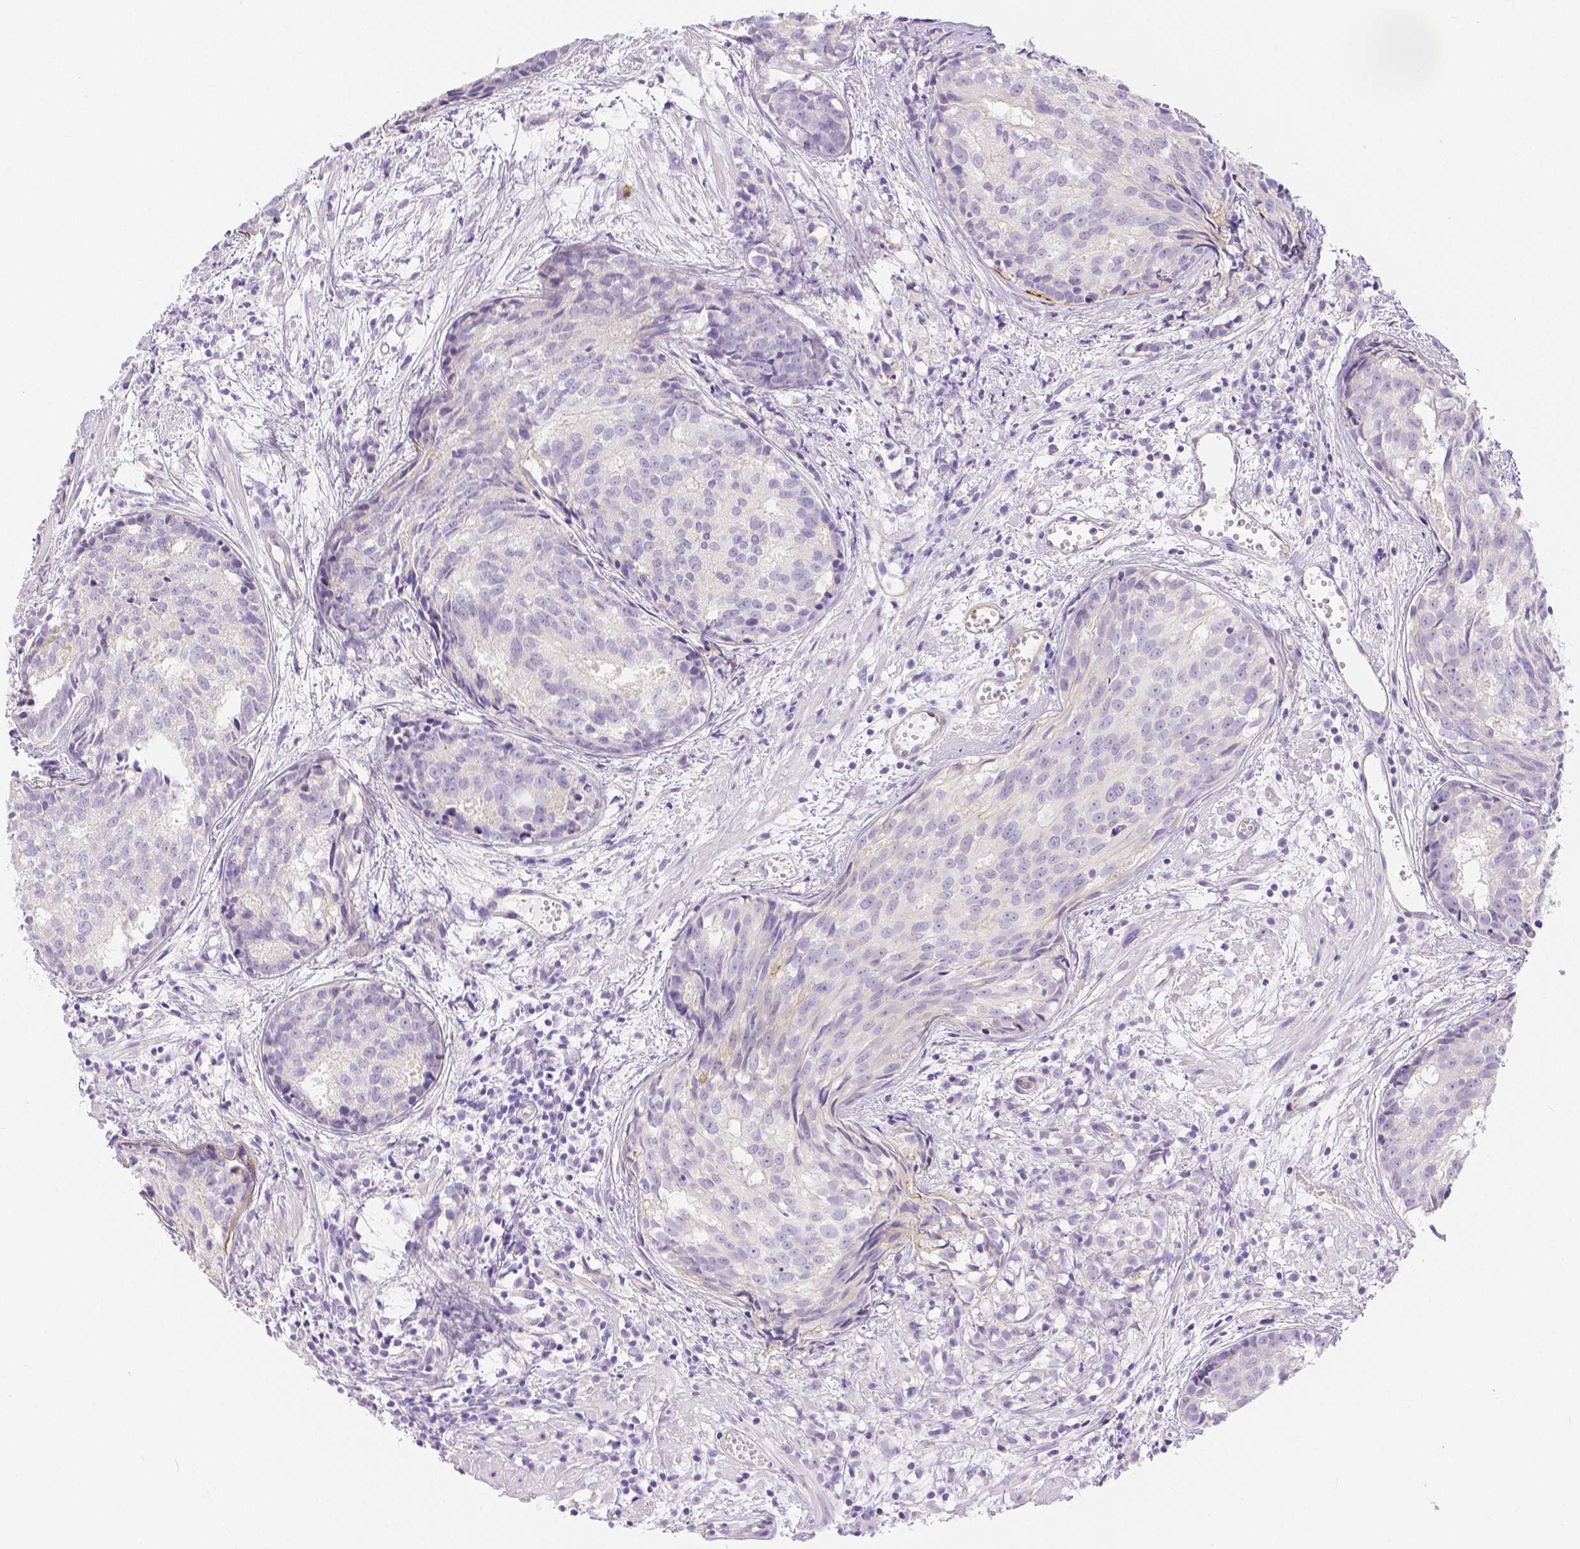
{"staining": {"intensity": "negative", "quantity": "none", "location": "none"}, "tissue": "prostate cancer", "cell_type": "Tumor cells", "image_type": "cancer", "snomed": [{"axis": "morphology", "description": "Adenocarcinoma, High grade"}, {"axis": "topography", "description": "Prostate"}], "caption": "This is a image of immunohistochemistry staining of prostate cancer, which shows no staining in tumor cells.", "gene": "SLC27A5", "patient": {"sex": "male", "age": 58}}